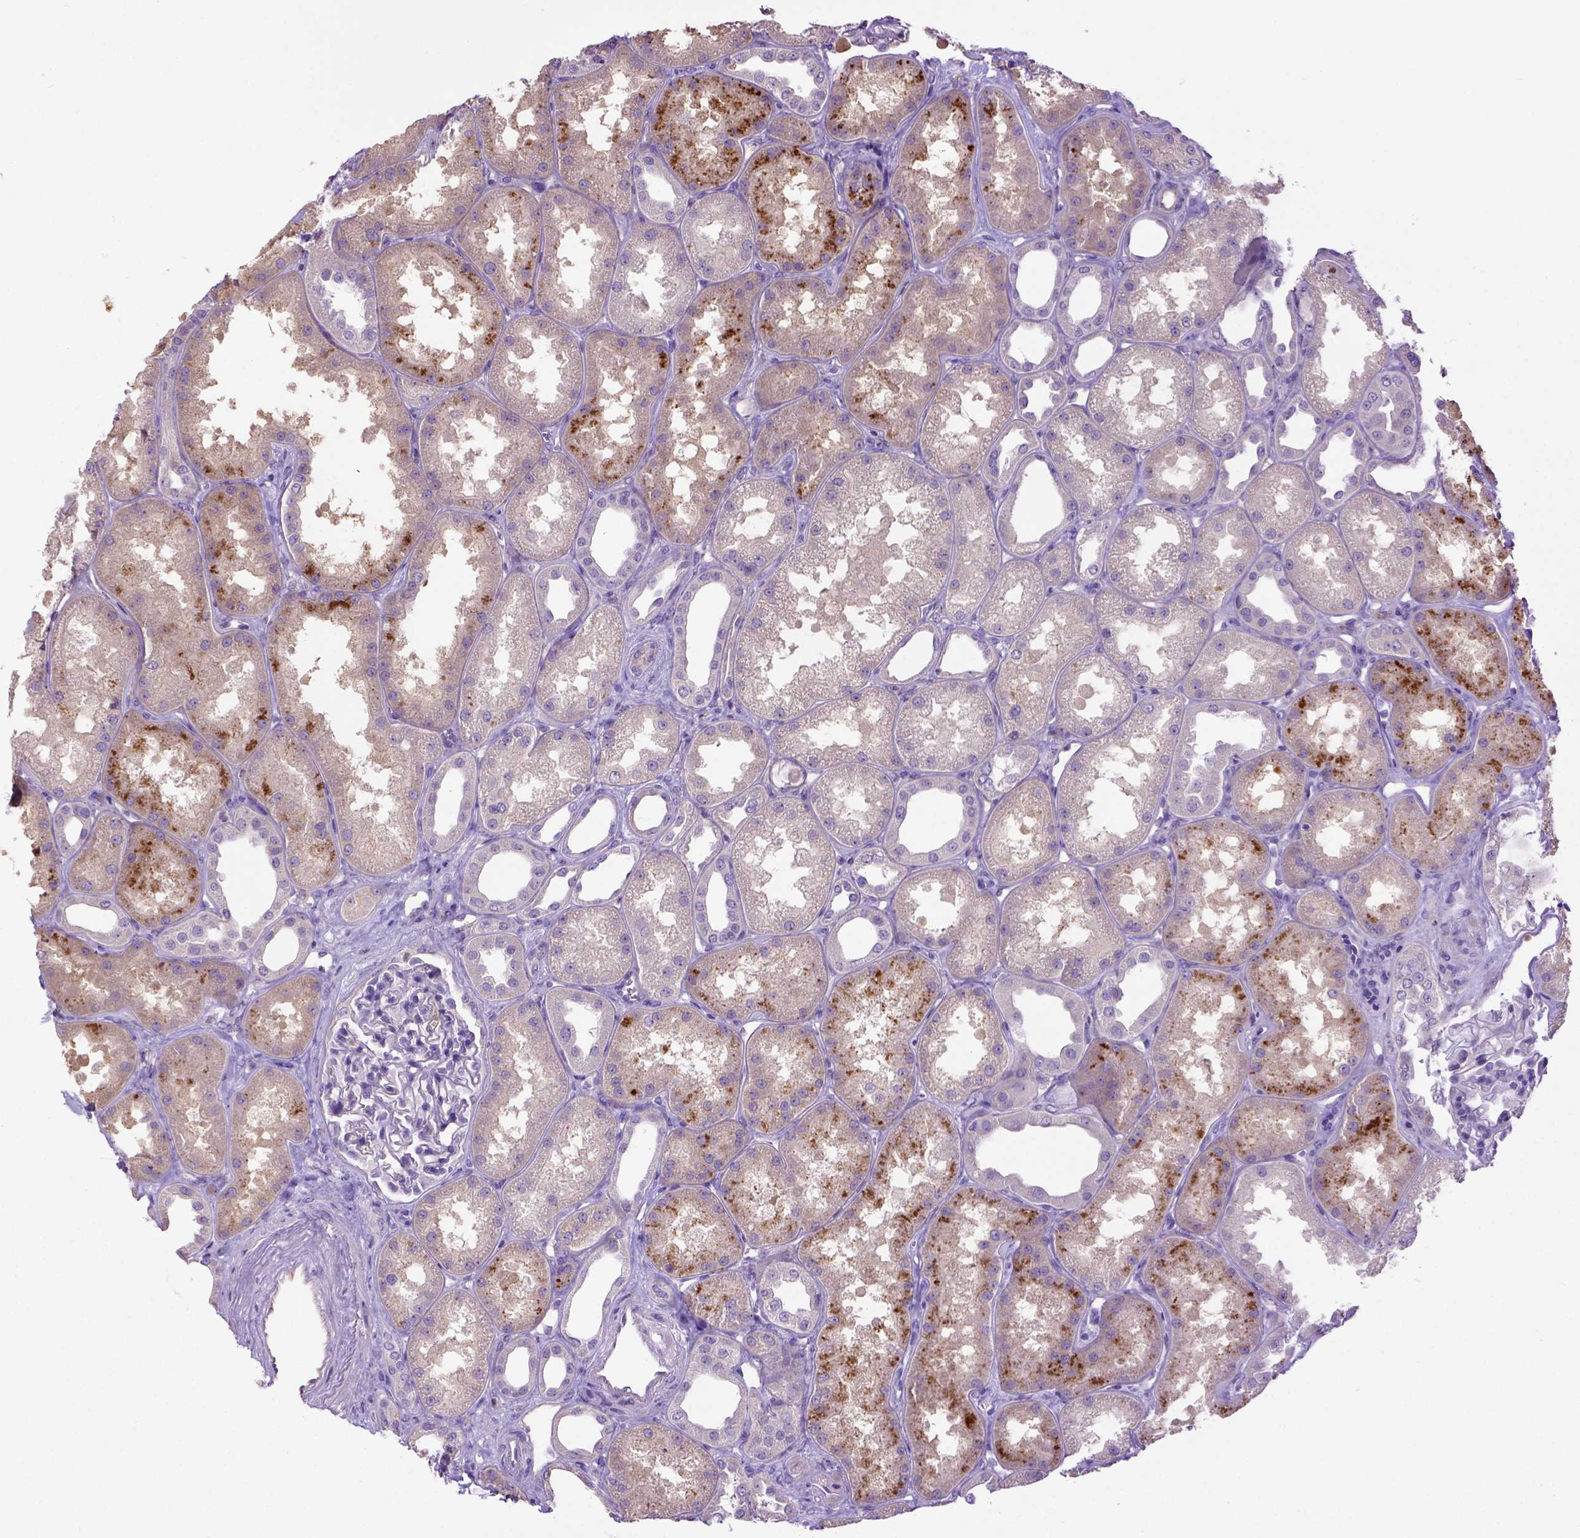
{"staining": {"intensity": "negative", "quantity": "none", "location": "none"}, "tissue": "kidney", "cell_type": "Cells in glomeruli", "image_type": "normal", "snomed": [{"axis": "morphology", "description": "Normal tissue, NOS"}, {"axis": "topography", "description": "Kidney"}], "caption": "Cells in glomeruli are negative for protein expression in benign human kidney. (DAB IHC visualized using brightfield microscopy, high magnification).", "gene": "DEPDC1B", "patient": {"sex": "male", "age": 61}}